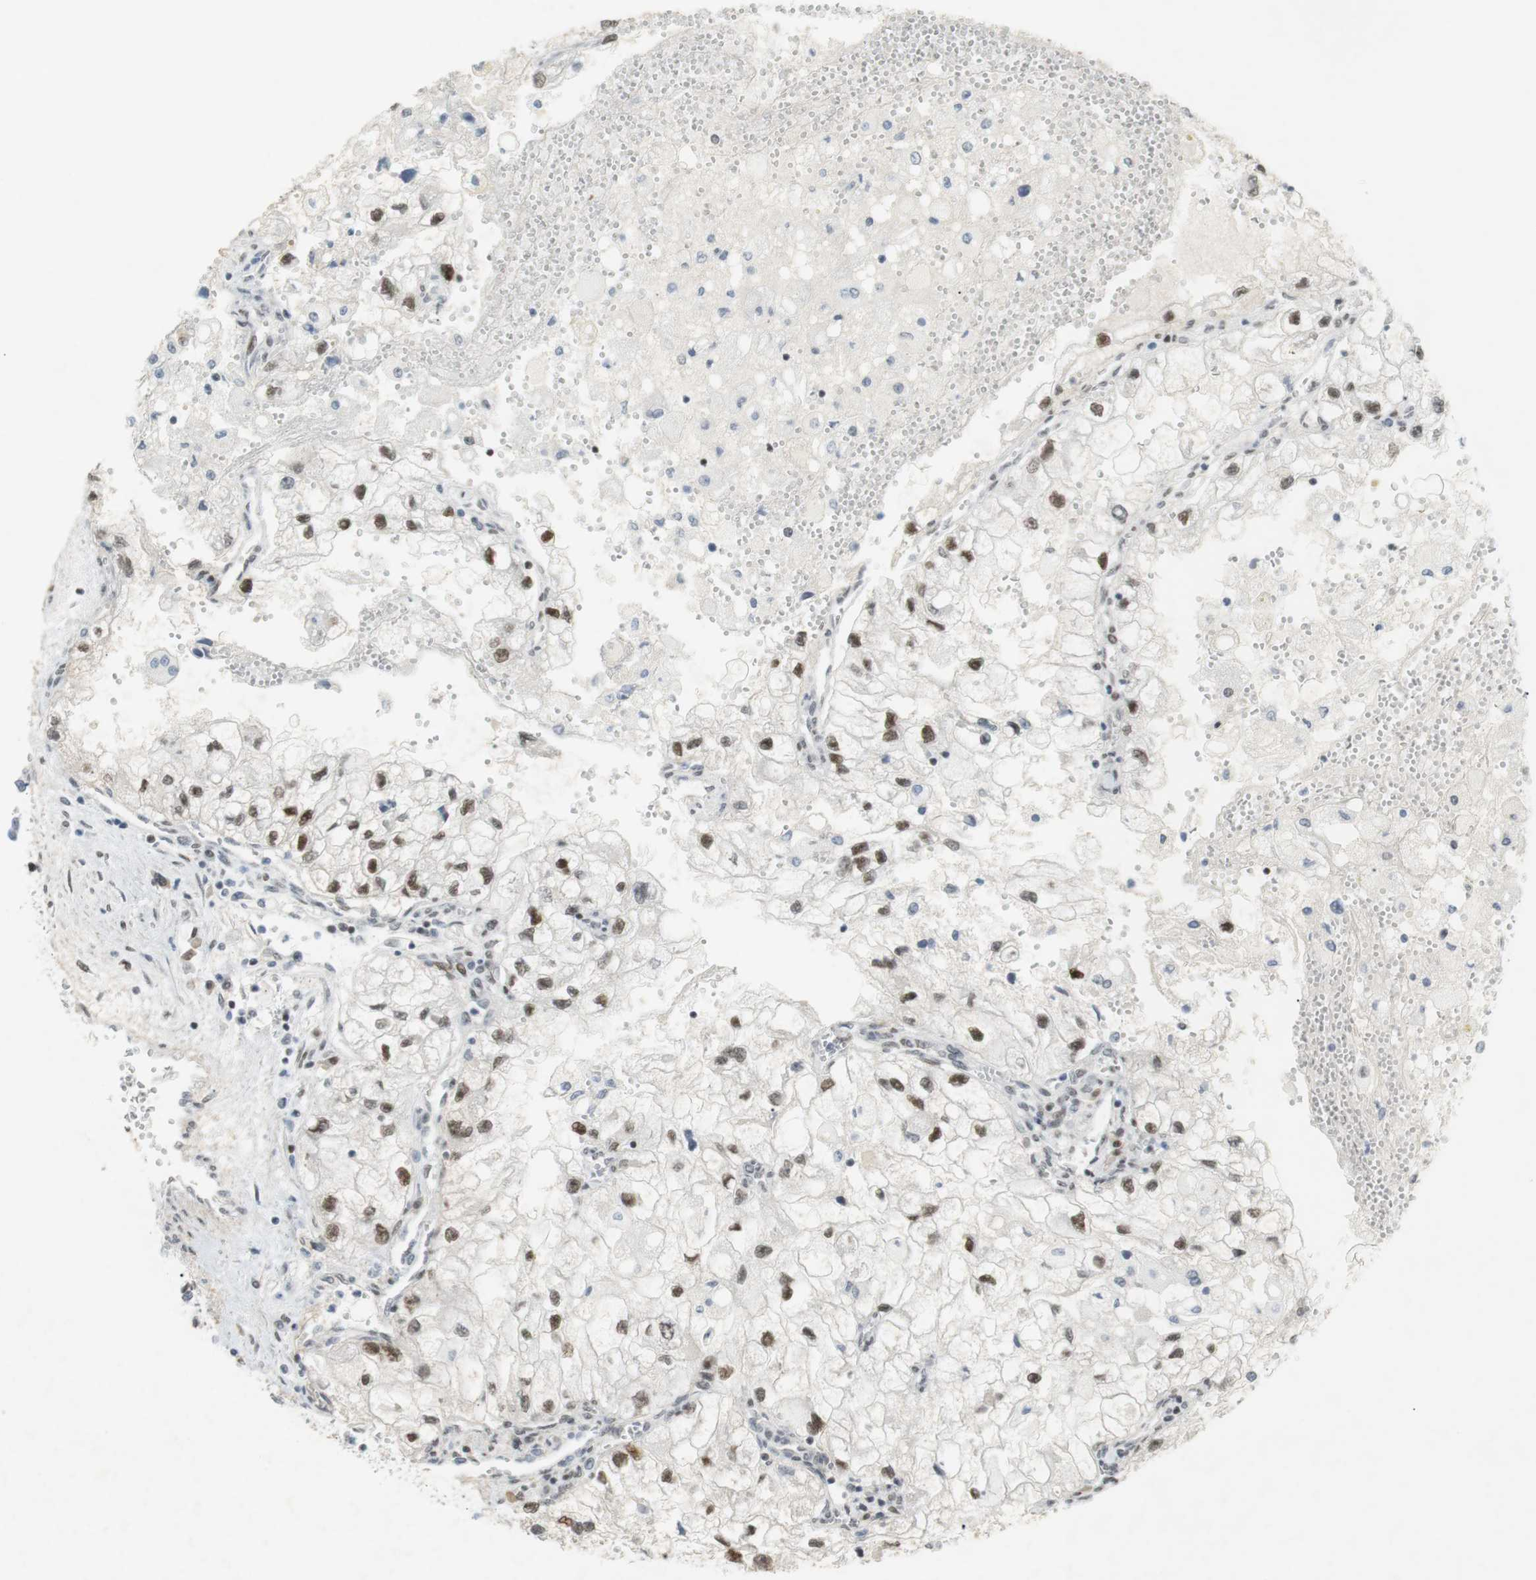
{"staining": {"intensity": "moderate", "quantity": ">75%", "location": "nuclear"}, "tissue": "renal cancer", "cell_type": "Tumor cells", "image_type": "cancer", "snomed": [{"axis": "morphology", "description": "Adenocarcinoma, NOS"}, {"axis": "topography", "description": "Kidney"}], "caption": "IHC (DAB (3,3'-diaminobenzidine)) staining of renal cancer (adenocarcinoma) displays moderate nuclear protein expression in about >75% of tumor cells.", "gene": "BMI1", "patient": {"sex": "female", "age": 70}}